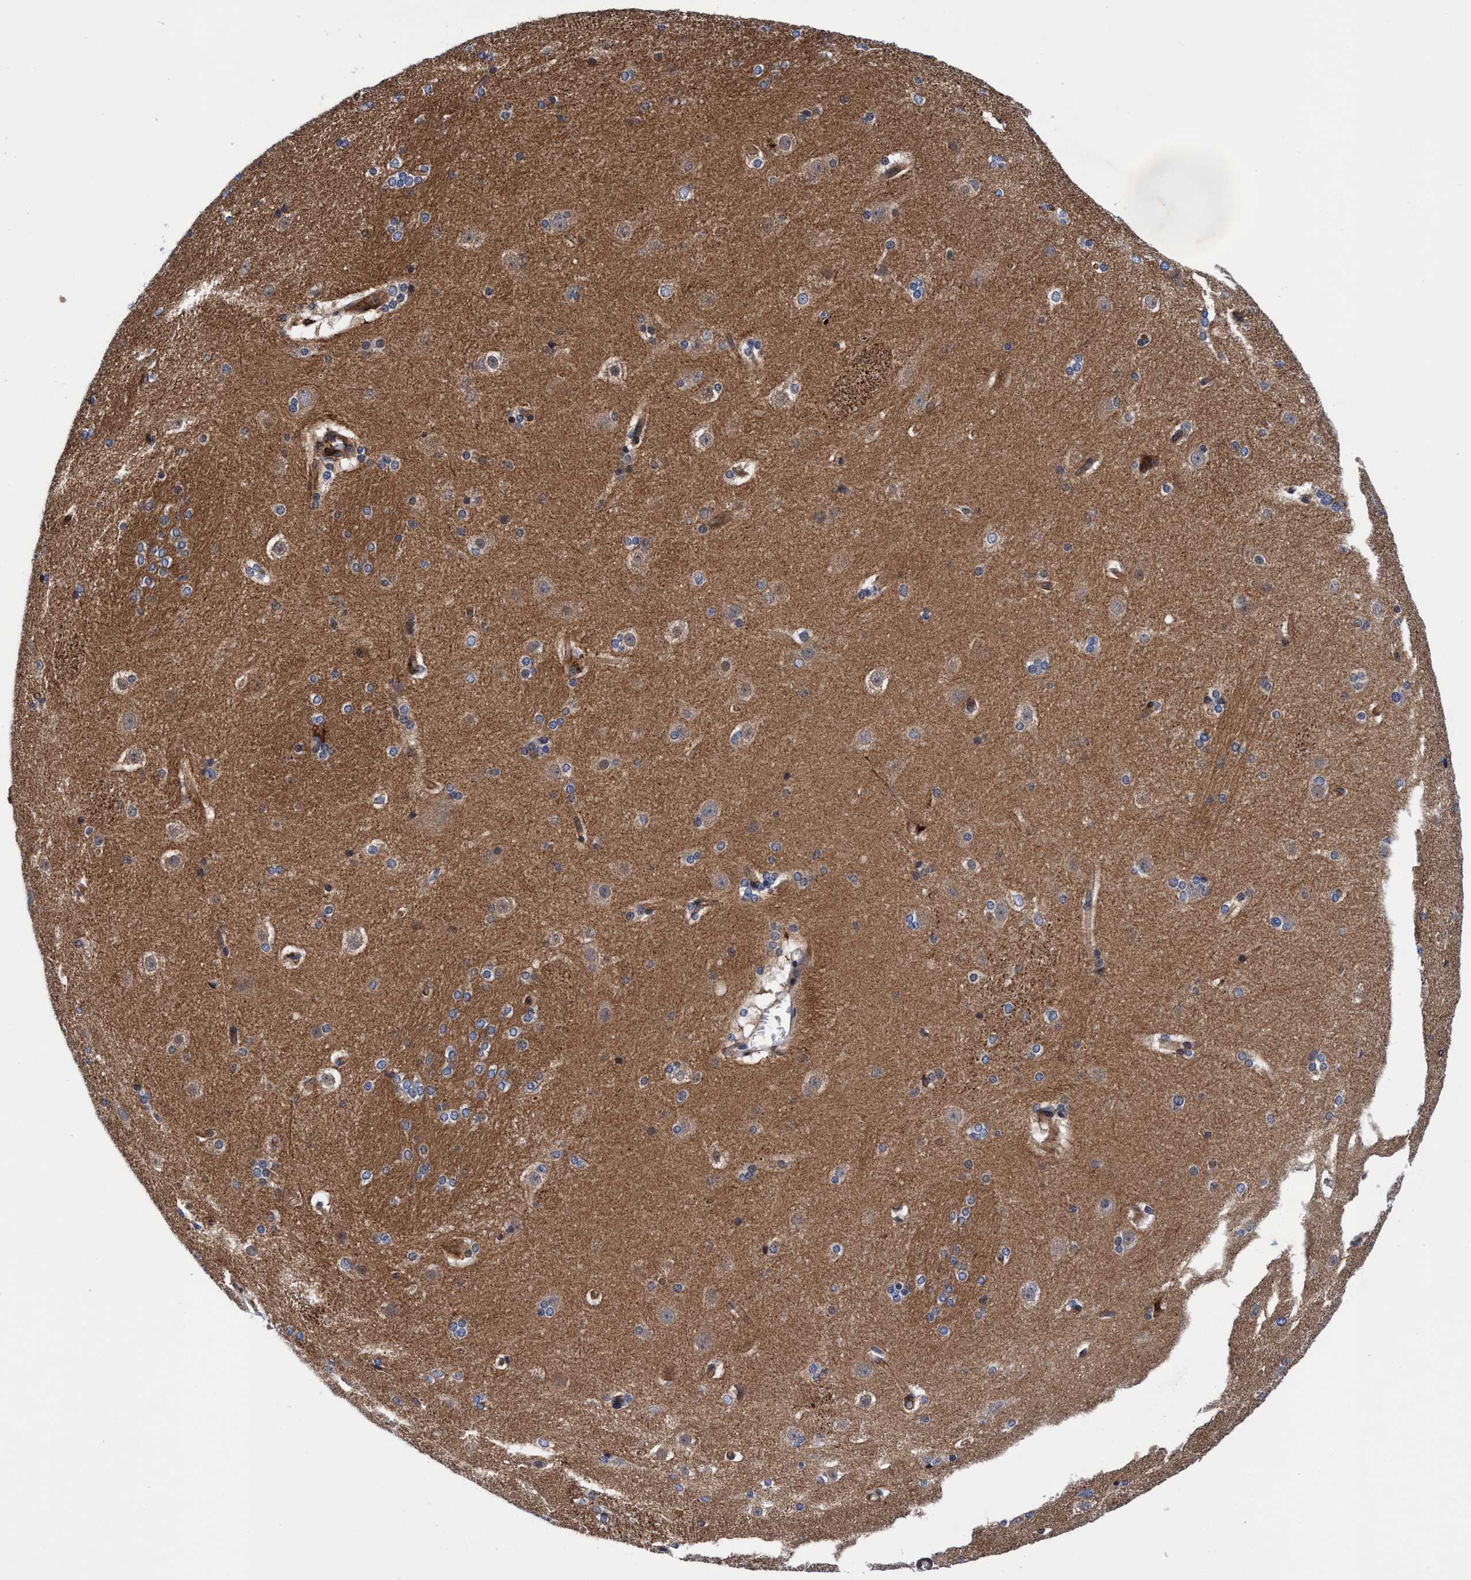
{"staining": {"intensity": "weak", "quantity": "25%-75%", "location": "cytoplasmic/membranous"}, "tissue": "caudate", "cell_type": "Glial cells", "image_type": "normal", "snomed": [{"axis": "morphology", "description": "Normal tissue, NOS"}, {"axis": "topography", "description": "Lateral ventricle wall"}], "caption": "Immunohistochemical staining of normal caudate exhibits low levels of weak cytoplasmic/membranous staining in approximately 25%-75% of glial cells.", "gene": "MCM3AP", "patient": {"sex": "female", "age": 19}}